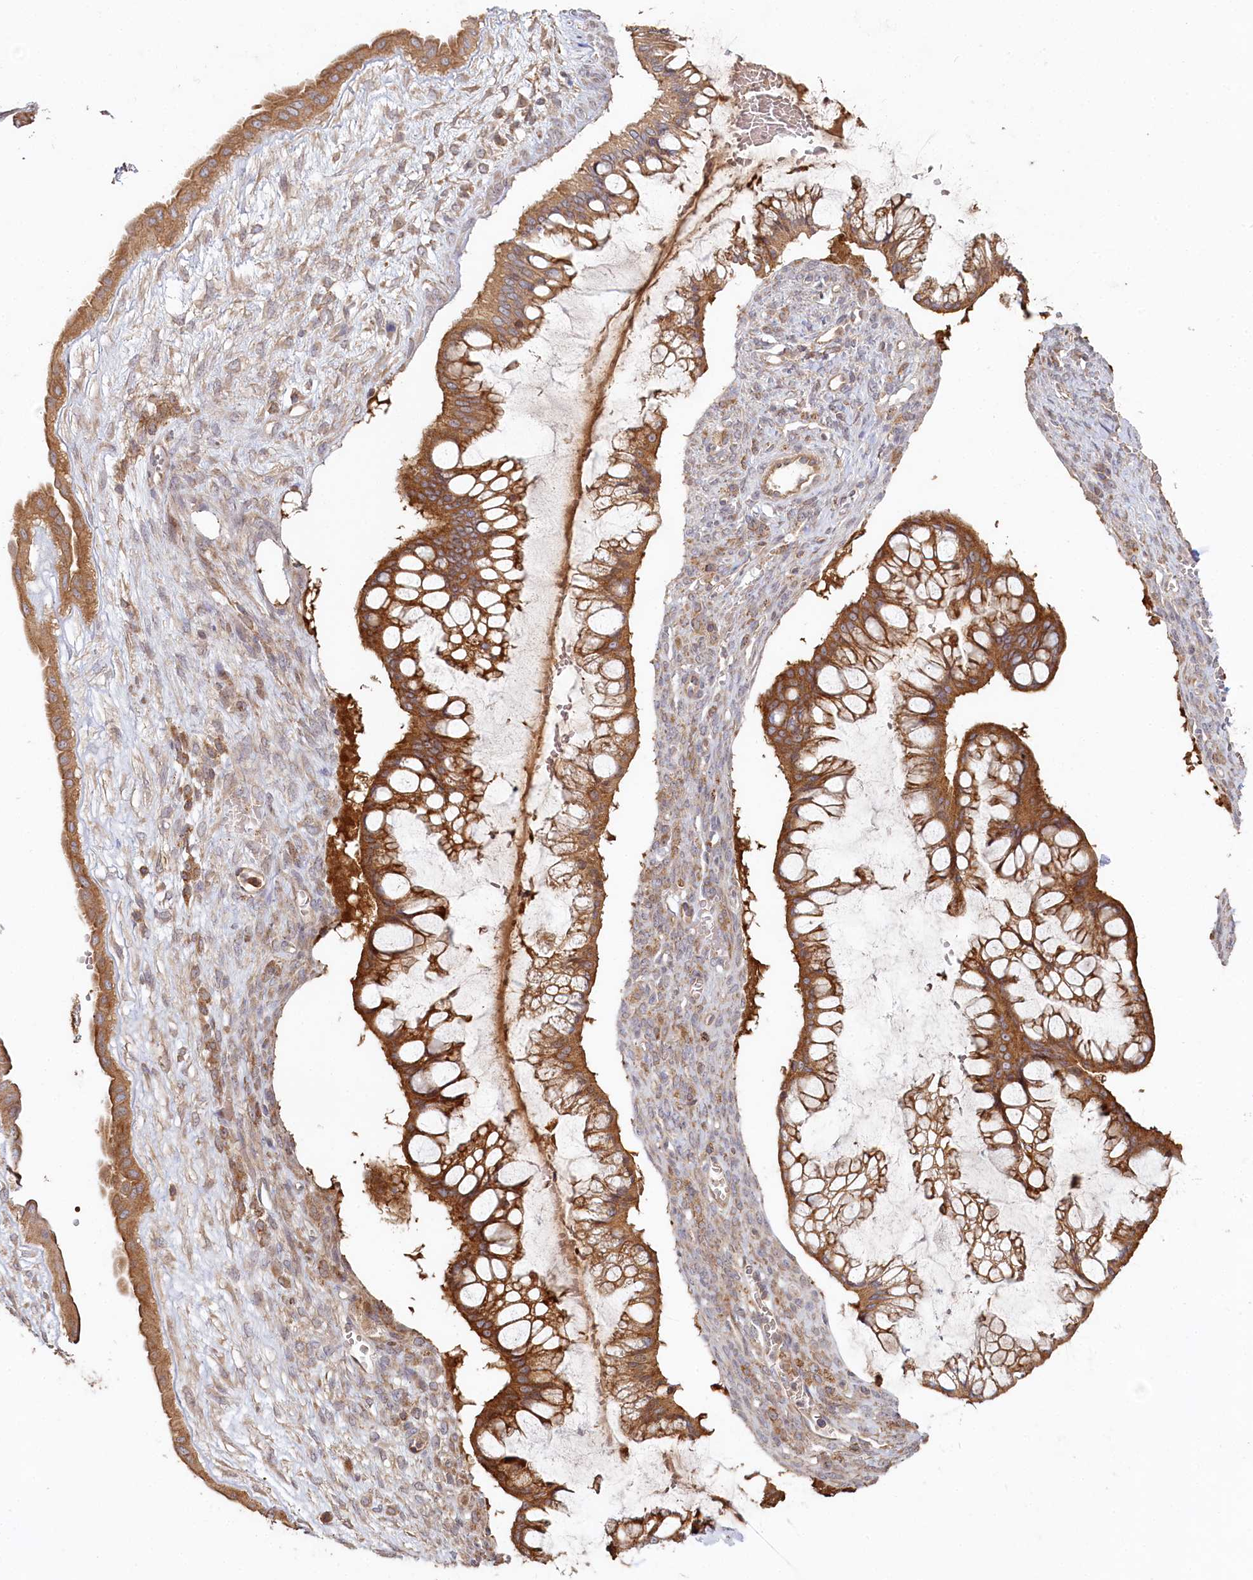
{"staining": {"intensity": "strong", "quantity": ">75%", "location": "cytoplasmic/membranous"}, "tissue": "ovarian cancer", "cell_type": "Tumor cells", "image_type": "cancer", "snomed": [{"axis": "morphology", "description": "Cystadenocarcinoma, mucinous, NOS"}, {"axis": "topography", "description": "Ovary"}], "caption": "An image showing strong cytoplasmic/membranous staining in about >75% of tumor cells in mucinous cystadenocarcinoma (ovarian), as visualized by brown immunohistochemical staining.", "gene": "HAL", "patient": {"sex": "female", "age": 73}}